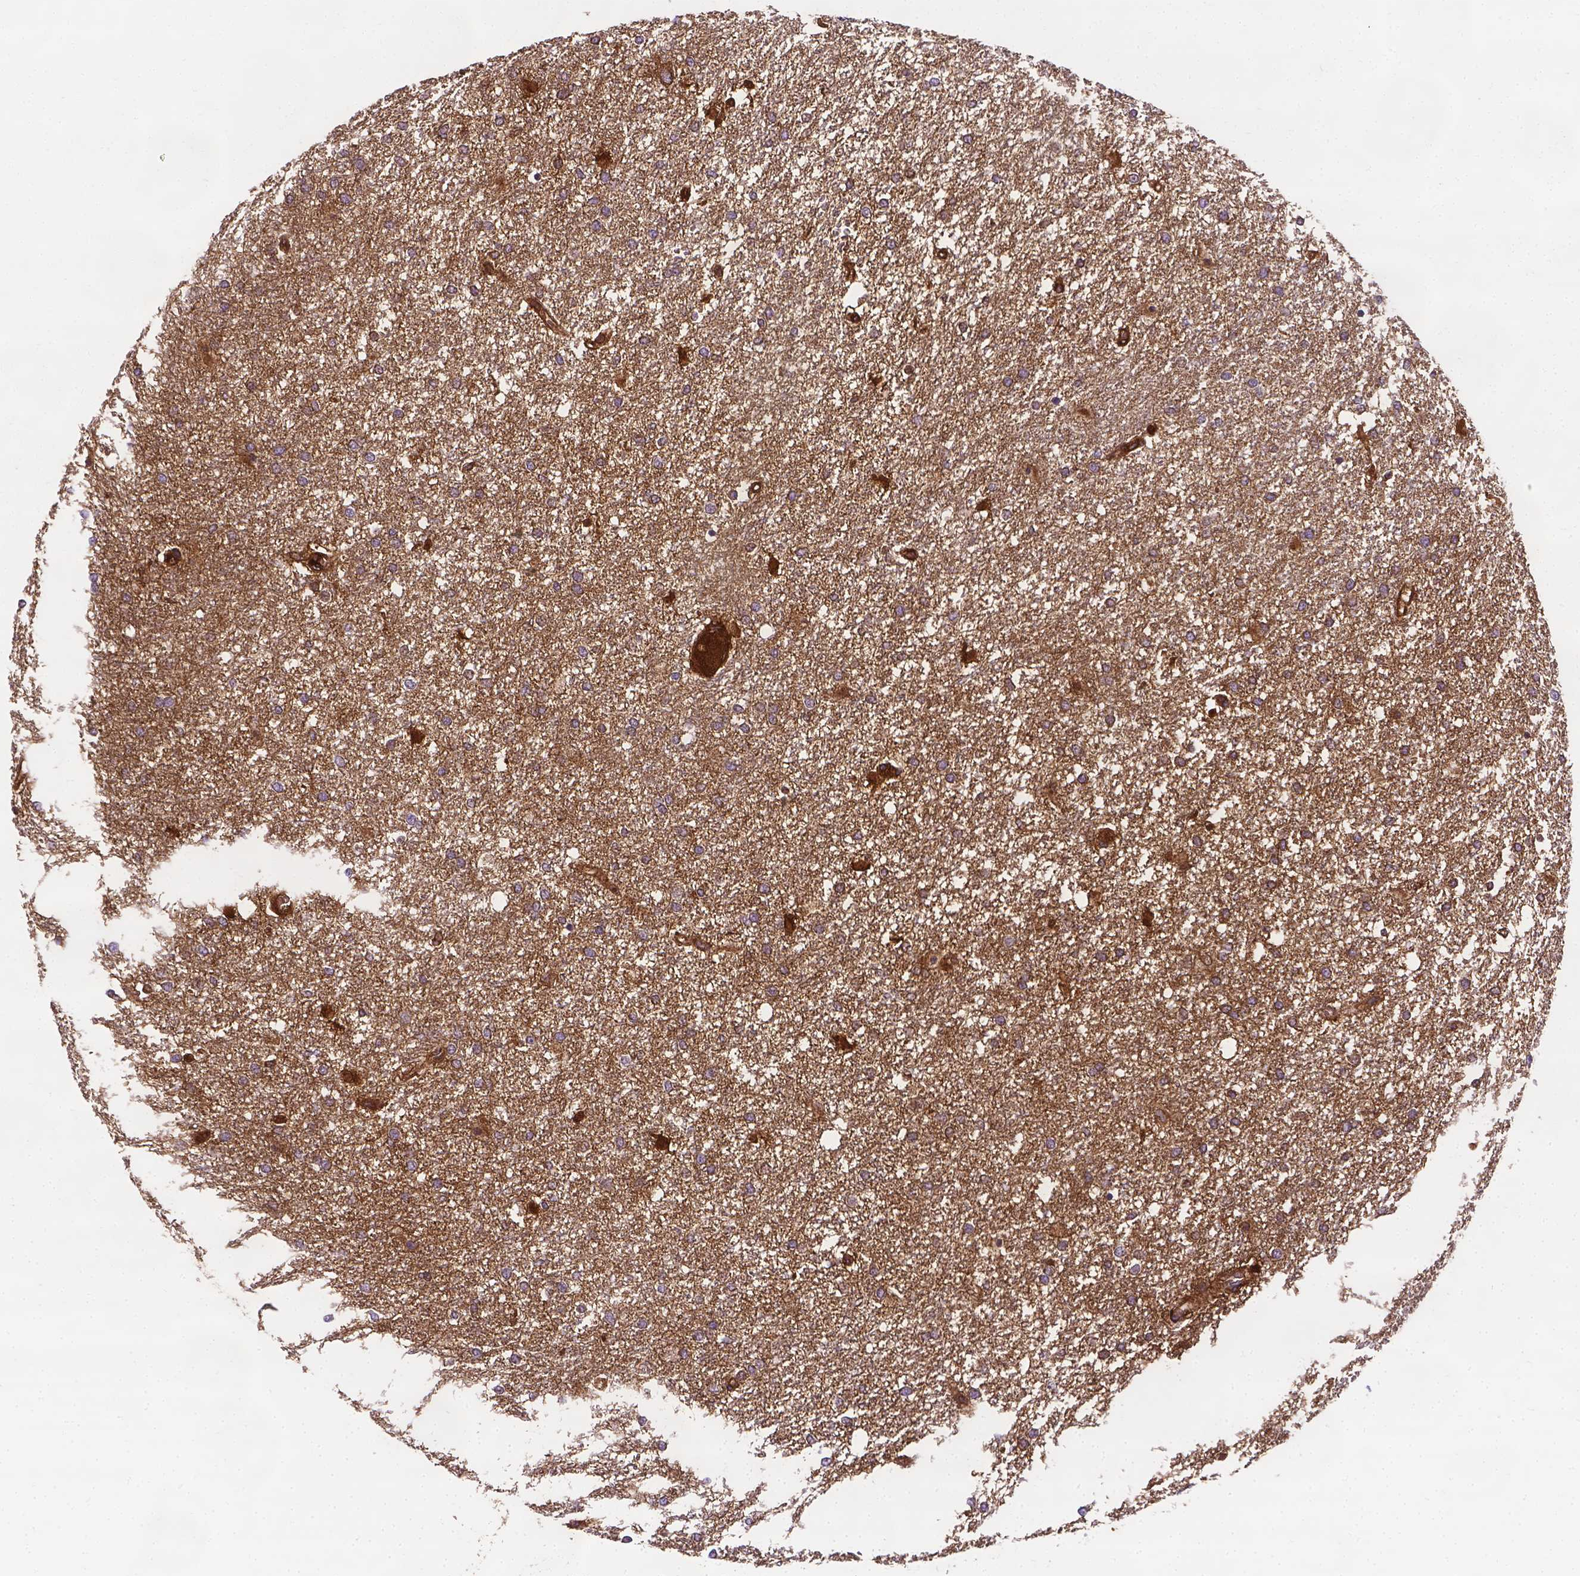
{"staining": {"intensity": "weak", "quantity": ">75%", "location": "cytoplasmic/membranous"}, "tissue": "glioma", "cell_type": "Tumor cells", "image_type": "cancer", "snomed": [{"axis": "morphology", "description": "Glioma, malignant, High grade"}, {"axis": "topography", "description": "Brain"}], "caption": "DAB (3,3'-diaminobenzidine) immunohistochemical staining of malignant high-grade glioma reveals weak cytoplasmic/membranous protein expression in about >75% of tumor cells.", "gene": "APOE", "patient": {"sex": "female", "age": 61}}